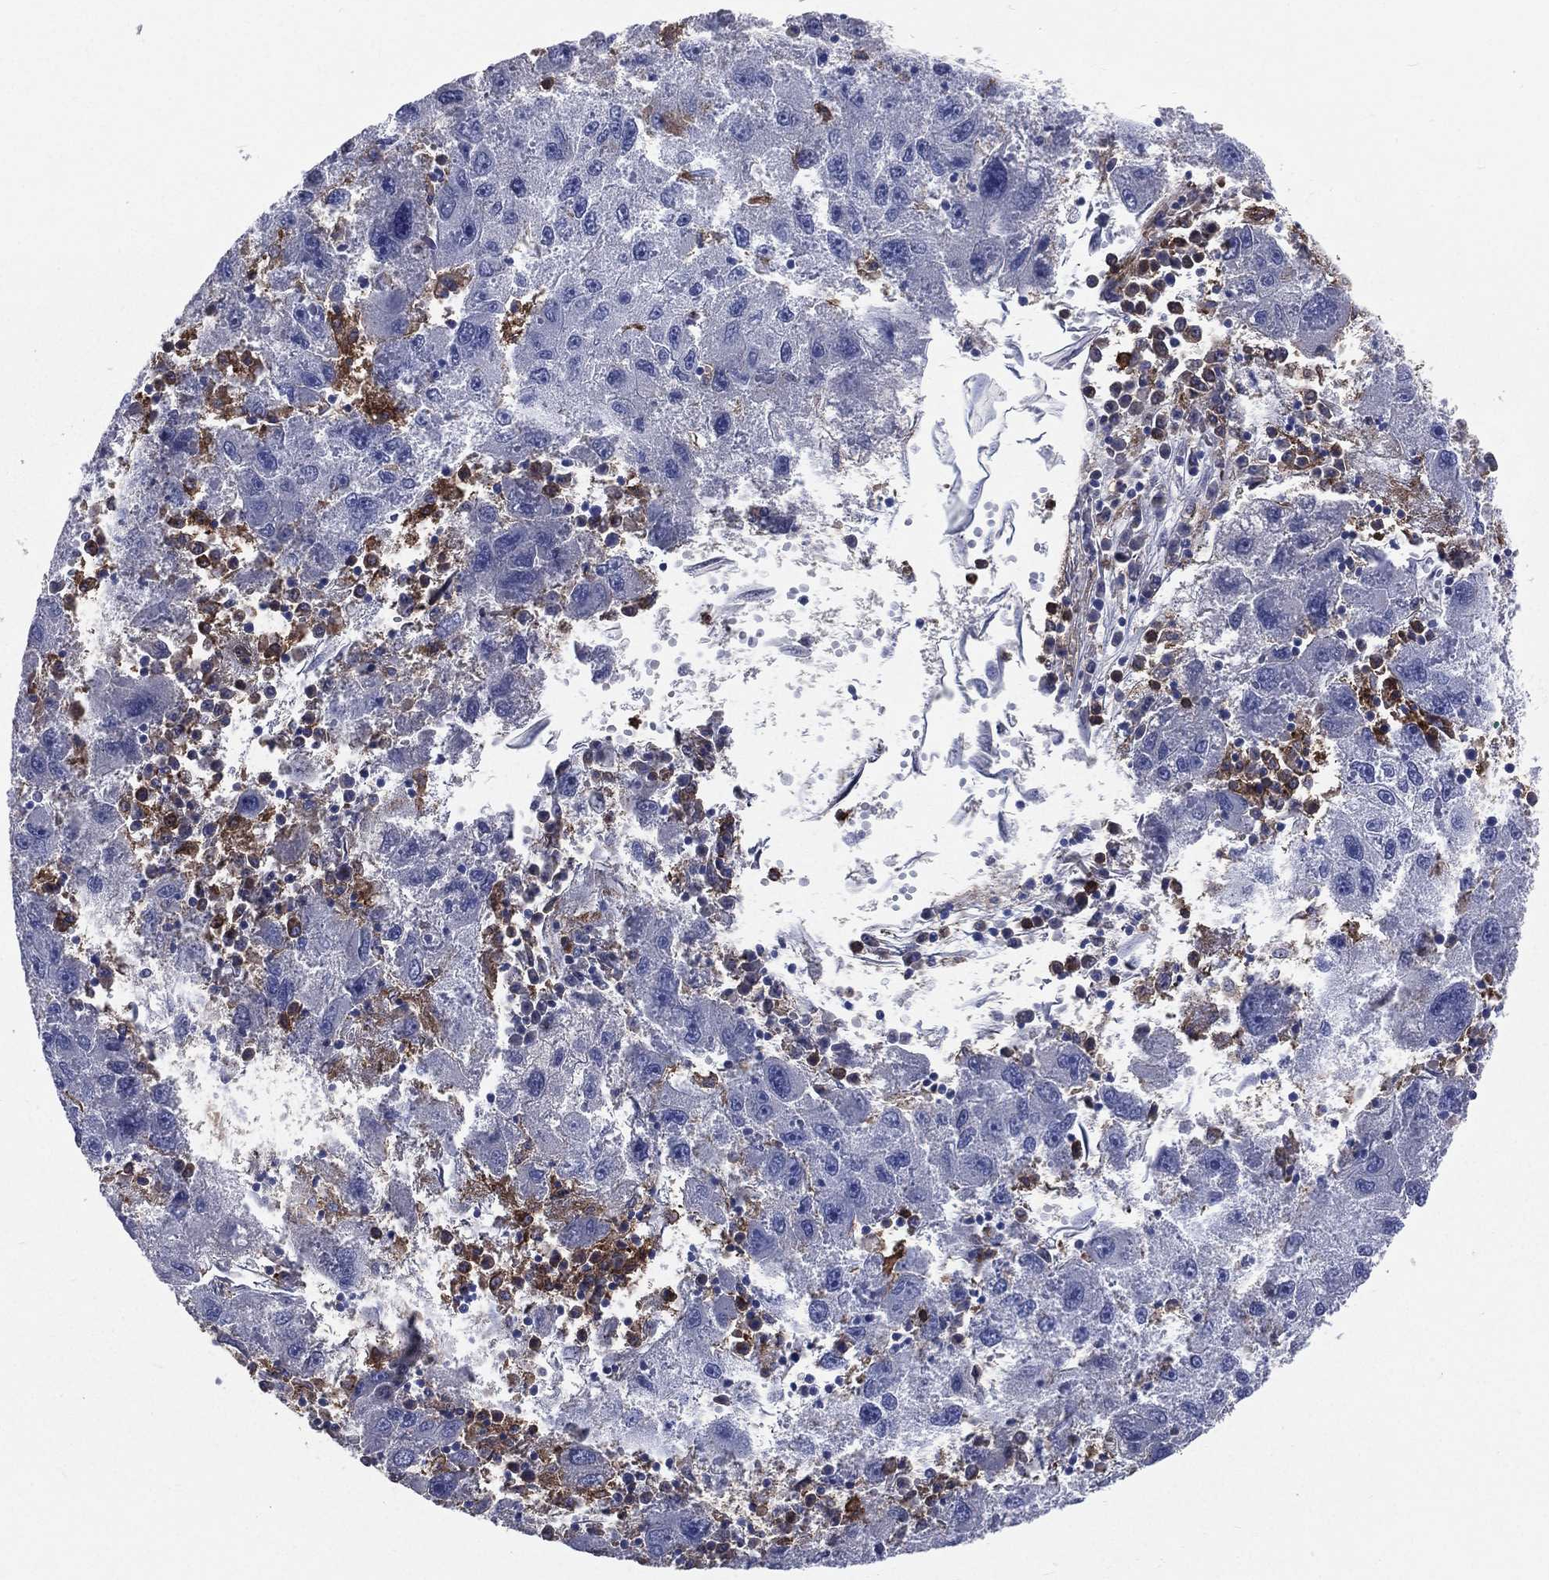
{"staining": {"intensity": "negative", "quantity": "none", "location": "none"}, "tissue": "liver cancer", "cell_type": "Tumor cells", "image_type": "cancer", "snomed": [{"axis": "morphology", "description": "Carcinoma, Hepatocellular, NOS"}, {"axis": "topography", "description": "Liver"}], "caption": "Immunohistochemical staining of human hepatocellular carcinoma (liver) demonstrates no significant expression in tumor cells.", "gene": "BASP1", "patient": {"sex": "male", "age": 75}}